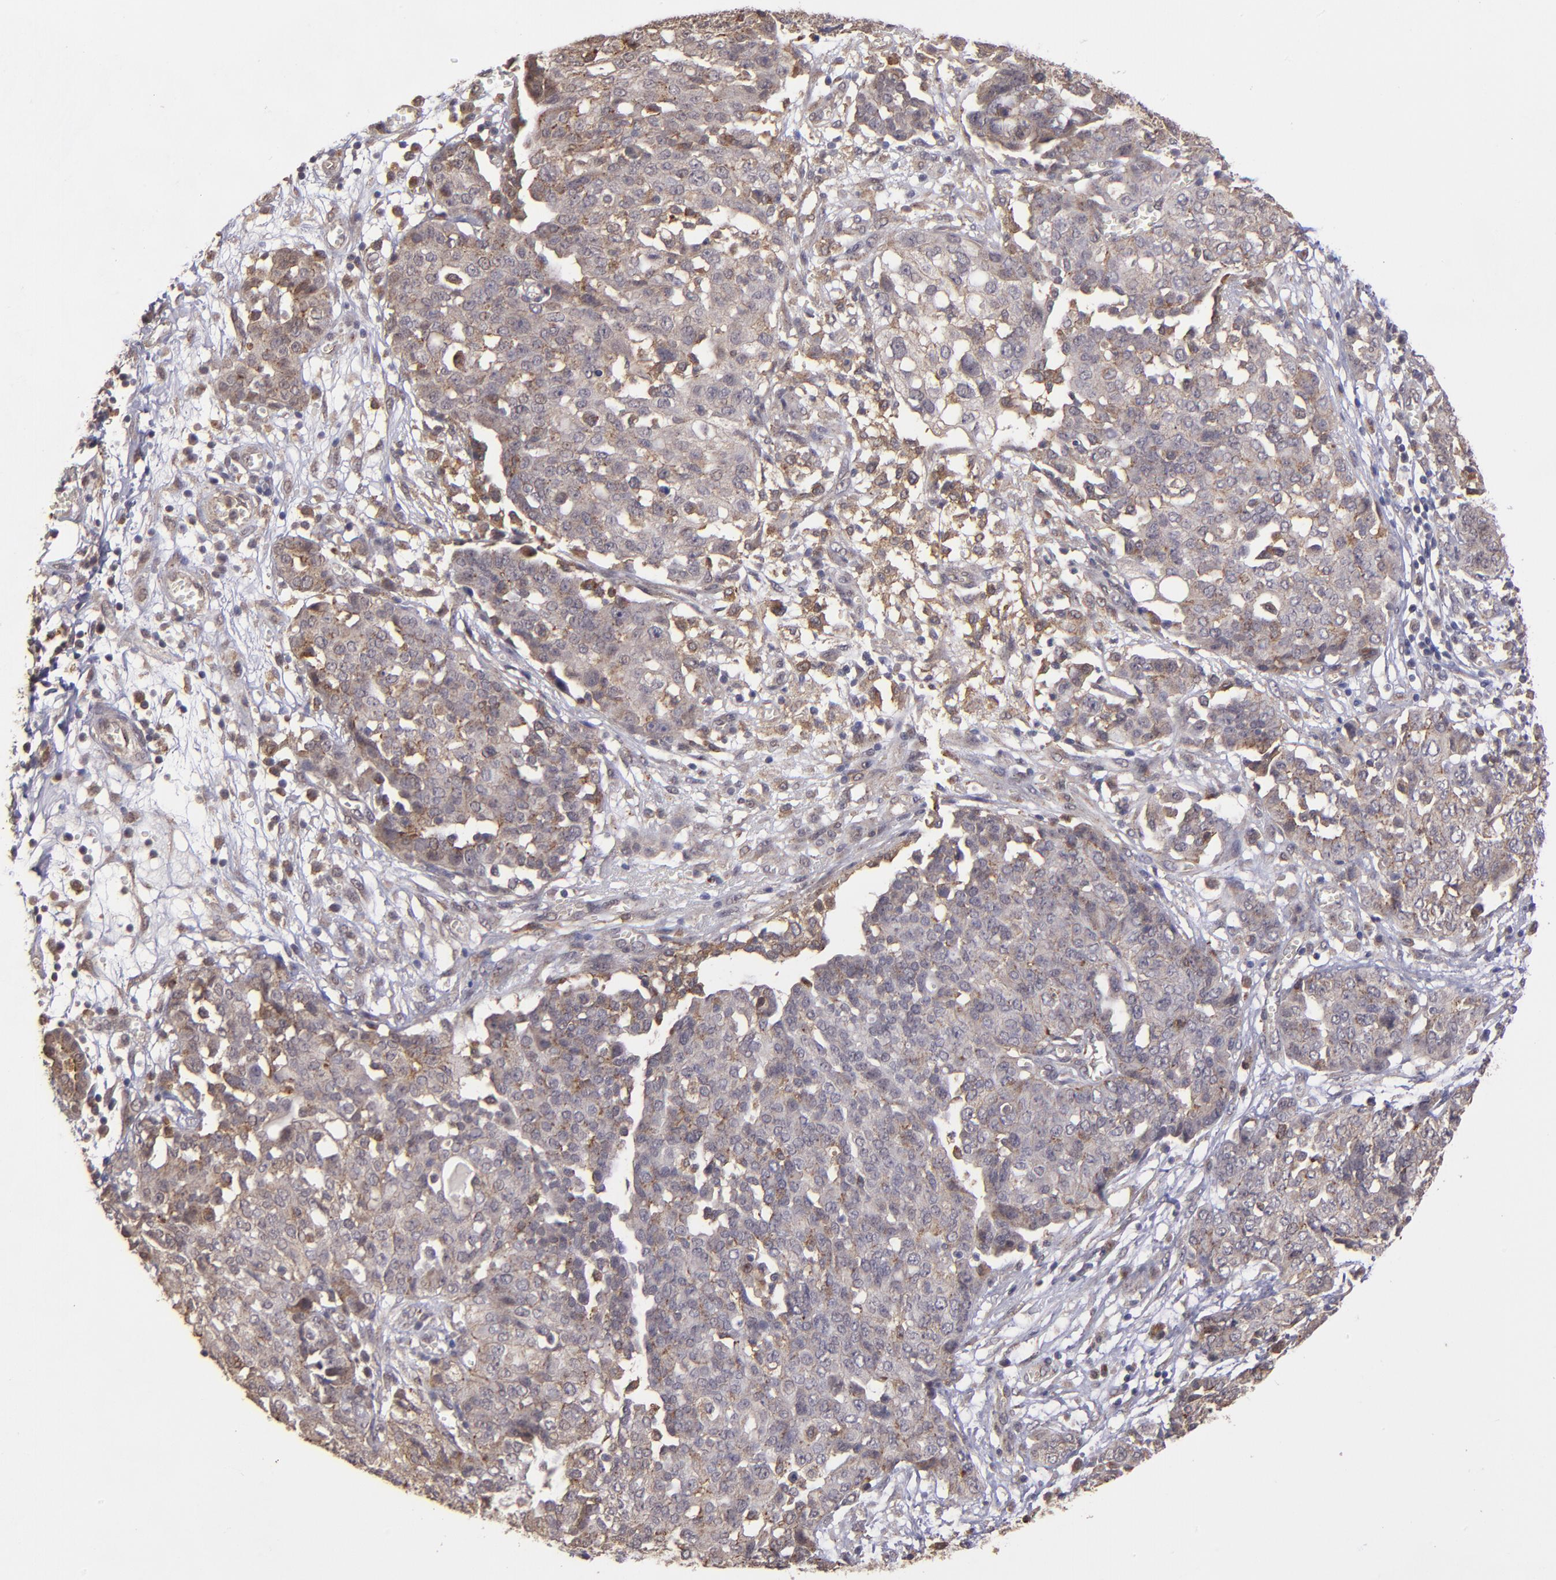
{"staining": {"intensity": "weak", "quantity": "25%-75%", "location": "cytoplasmic/membranous"}, "tissue": "ovarian cancer", "cell_type": "Tumor cells", "image_type": "cancer", "snomed": [{"axis": "morphology", "description": "Cystadenocarcinoma, serous, NOS"}, {"axis": "topography", "description": "Soft tissue"}, {"axis": "topography", "description": "Ovary"}], "caption": "The immunohistochemical stain highlights weak cytoplasmic/membranous positivity in tumor cells of ovarian cancer (serous cystadenocarcinoma) tissue.", "gene": "SIPA1L1", "patient": {"sex": "female", "age": 57}}